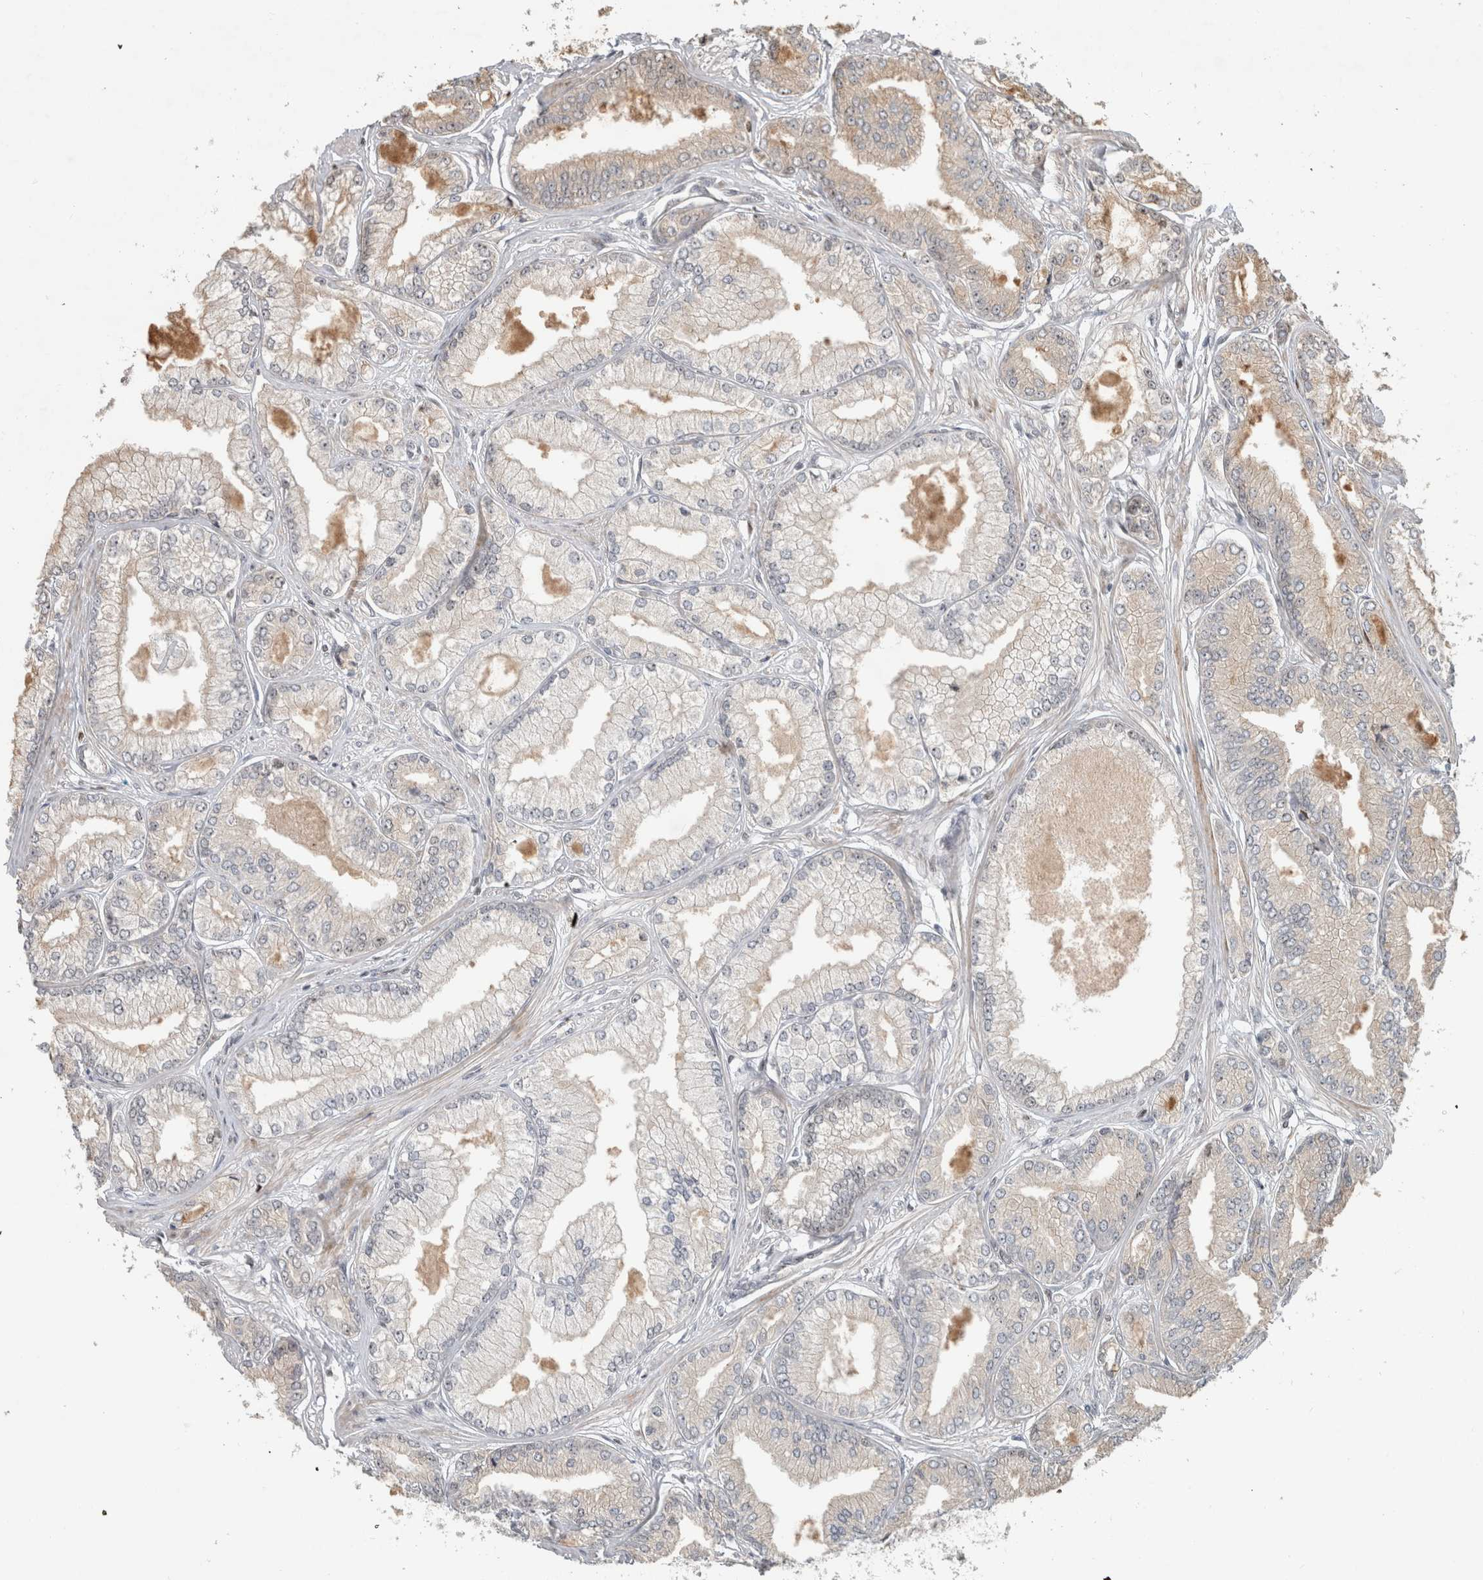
{"staining": {"intensity": "weak", "quantity": "<25%", "location": "cytoplasmic/membranous"}, "tissue": "prostate cancer", "cell_type": "Tumor cells", "image_type": "cancer", "snomed": [{"axis": "morphology", "description": "Adenocarcinoma, Low grade"}, {"axis": "topography", "description": "Prostate"}], "caption": "This micrograph is of prostate cancer stained with immunohistochemistry (IHC) to label a protein in brown with the nuclei are counter-stained blue. There is no positivity in tumor cells.", "gene": "INSRR", "patient": {"sex": "male", "age": 52}}